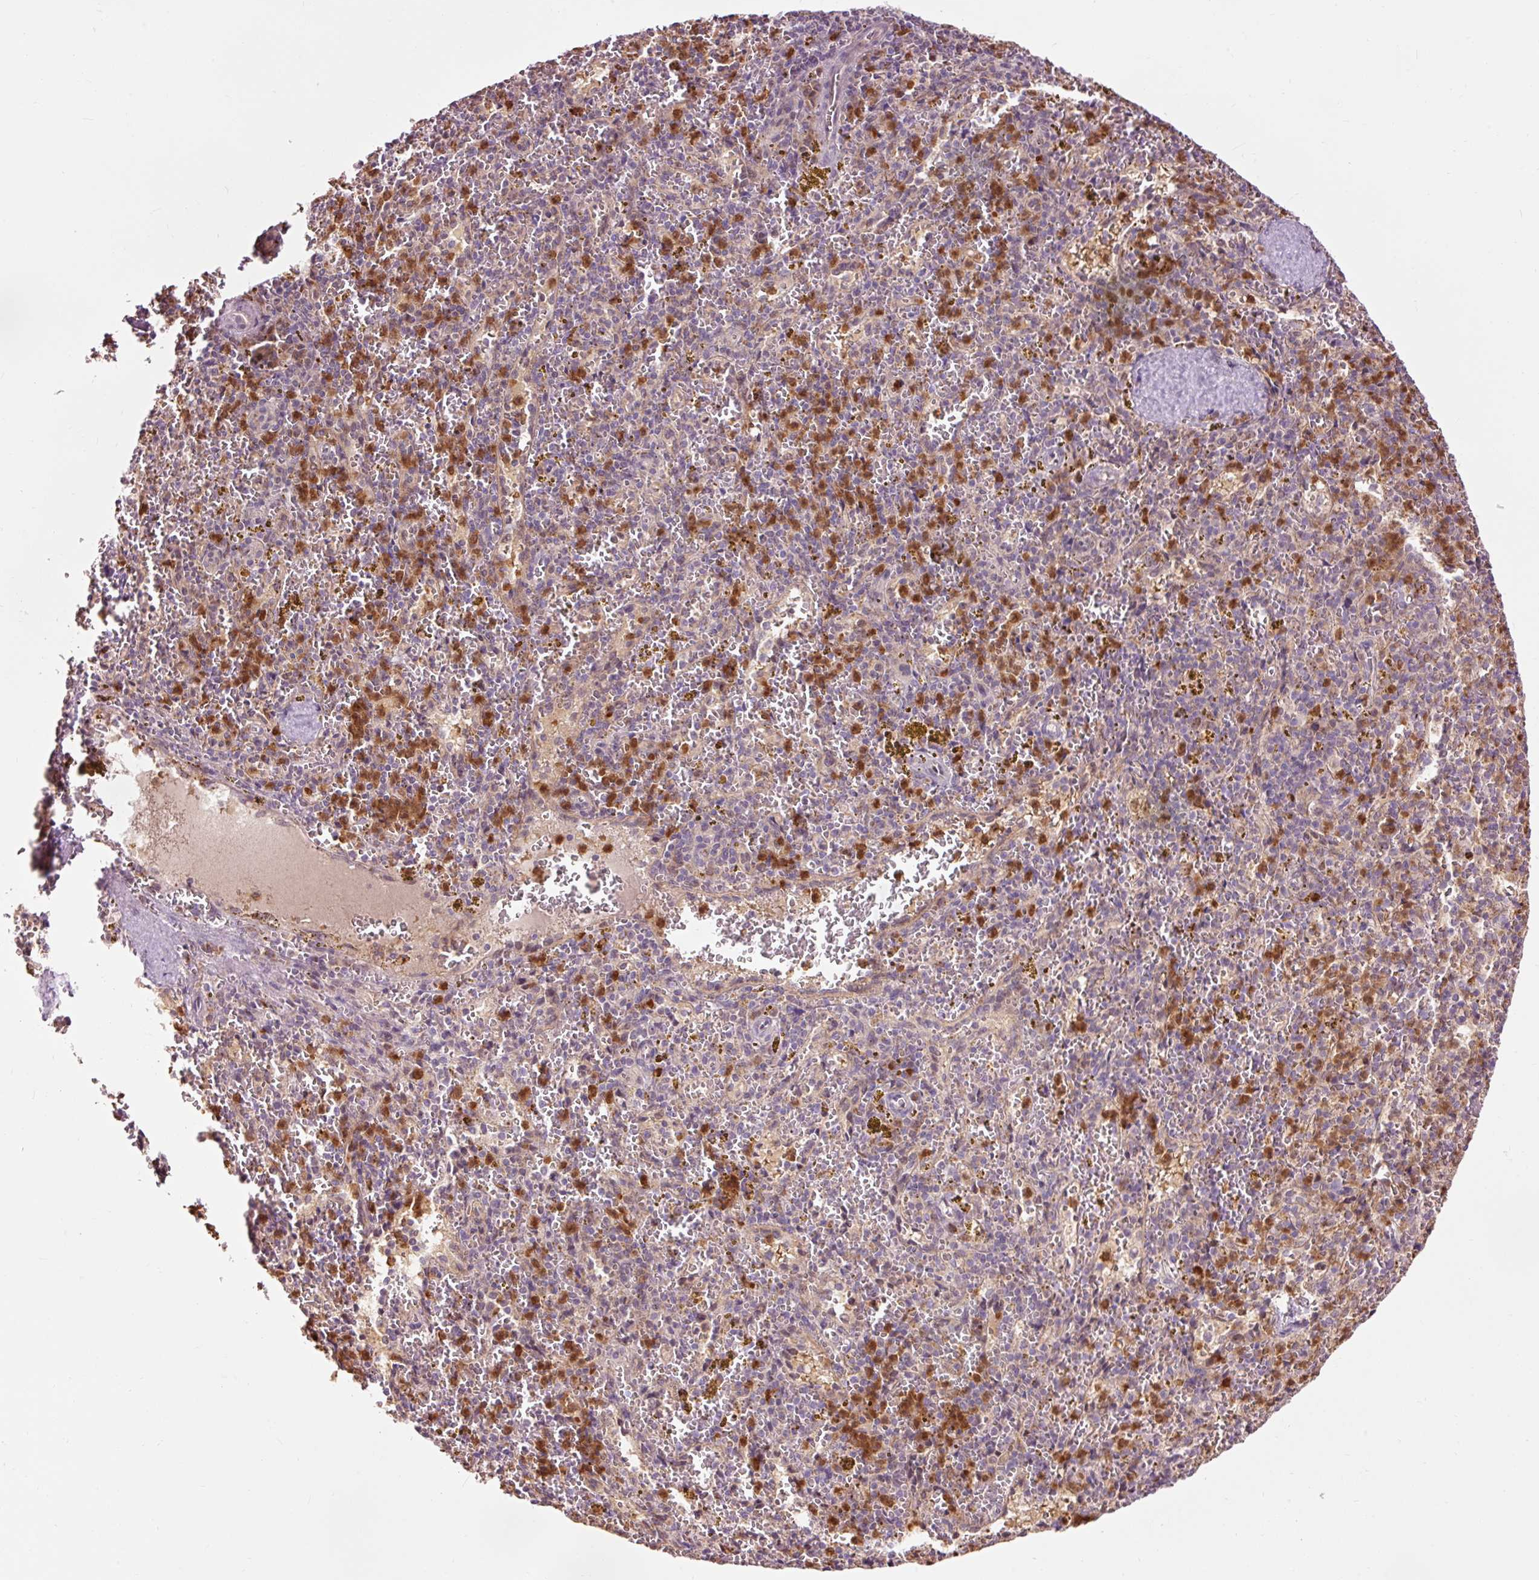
{"staining": {"intensity": "strong", "quantity": "25%-75%", "location": "cytoplasmic/membranous"}, "tissue": "spleen", "cell_type": "Cells in red pulp", "image_type": "normal", "snomed": [{"axis": "morphology", "description": "Normal tissue, NOS"}, {"axis": "topography", "description": "Spleen"}], "caption": "Immunohistochemistry micrograph of unremarkable human spleen stained for a protein (brown), which exhibits high levels of strong cytoplasmic/membranous expression in approximately 25%-75% of cells in red pulp.", "gene": "PRDX5", "patient": {"sex": "male", "age": 57}}